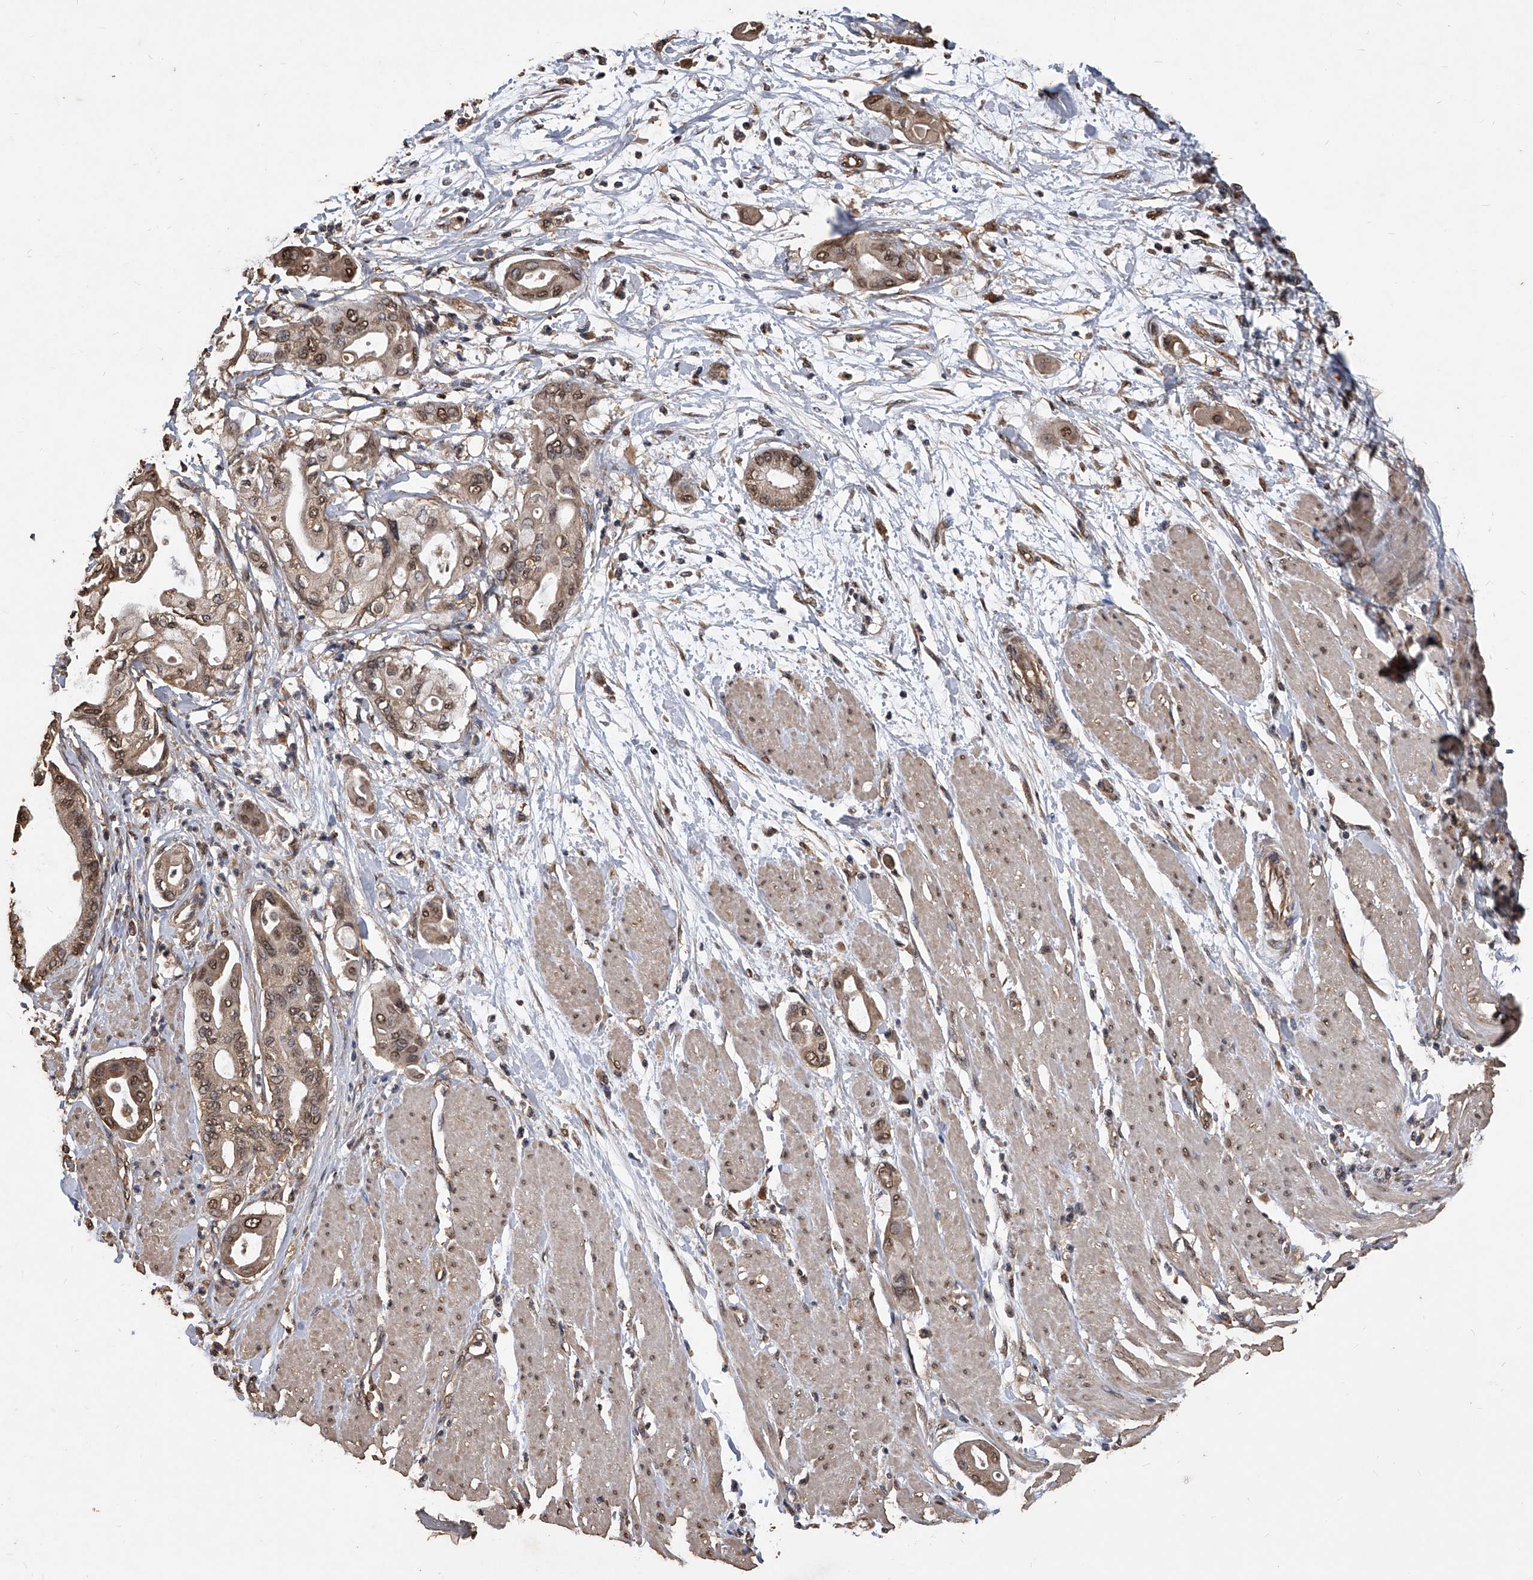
{"staining": {"intensity": "moderate", "quantity": ">75%", "location": "cytoplasmic/membranous,nuclear"}, "tissue": "pancreatic cancer", "cell_type": "Tumor cells", "image_type": "cancer", "snomed": [{"axis": "morphology", "description": "Adenocarcinoma, NOS"}, {"axis": "morphology", "description": "Adenocarcinoma, metastatic, NOS"}, {"axis": "topography", "description": "Lymph node"}, {"axis": "topography", "description": "Pancreas"}, {"axis": "topography", "description": "Duodenum"}], "caption": "A brown stain shows moderate cytoplasmic/membranous and nuclear staining of a protein in human pancreatic cancer tumor cells.", "gene": "FBXL4", "patient": {"sex": "female", "age": 64}}